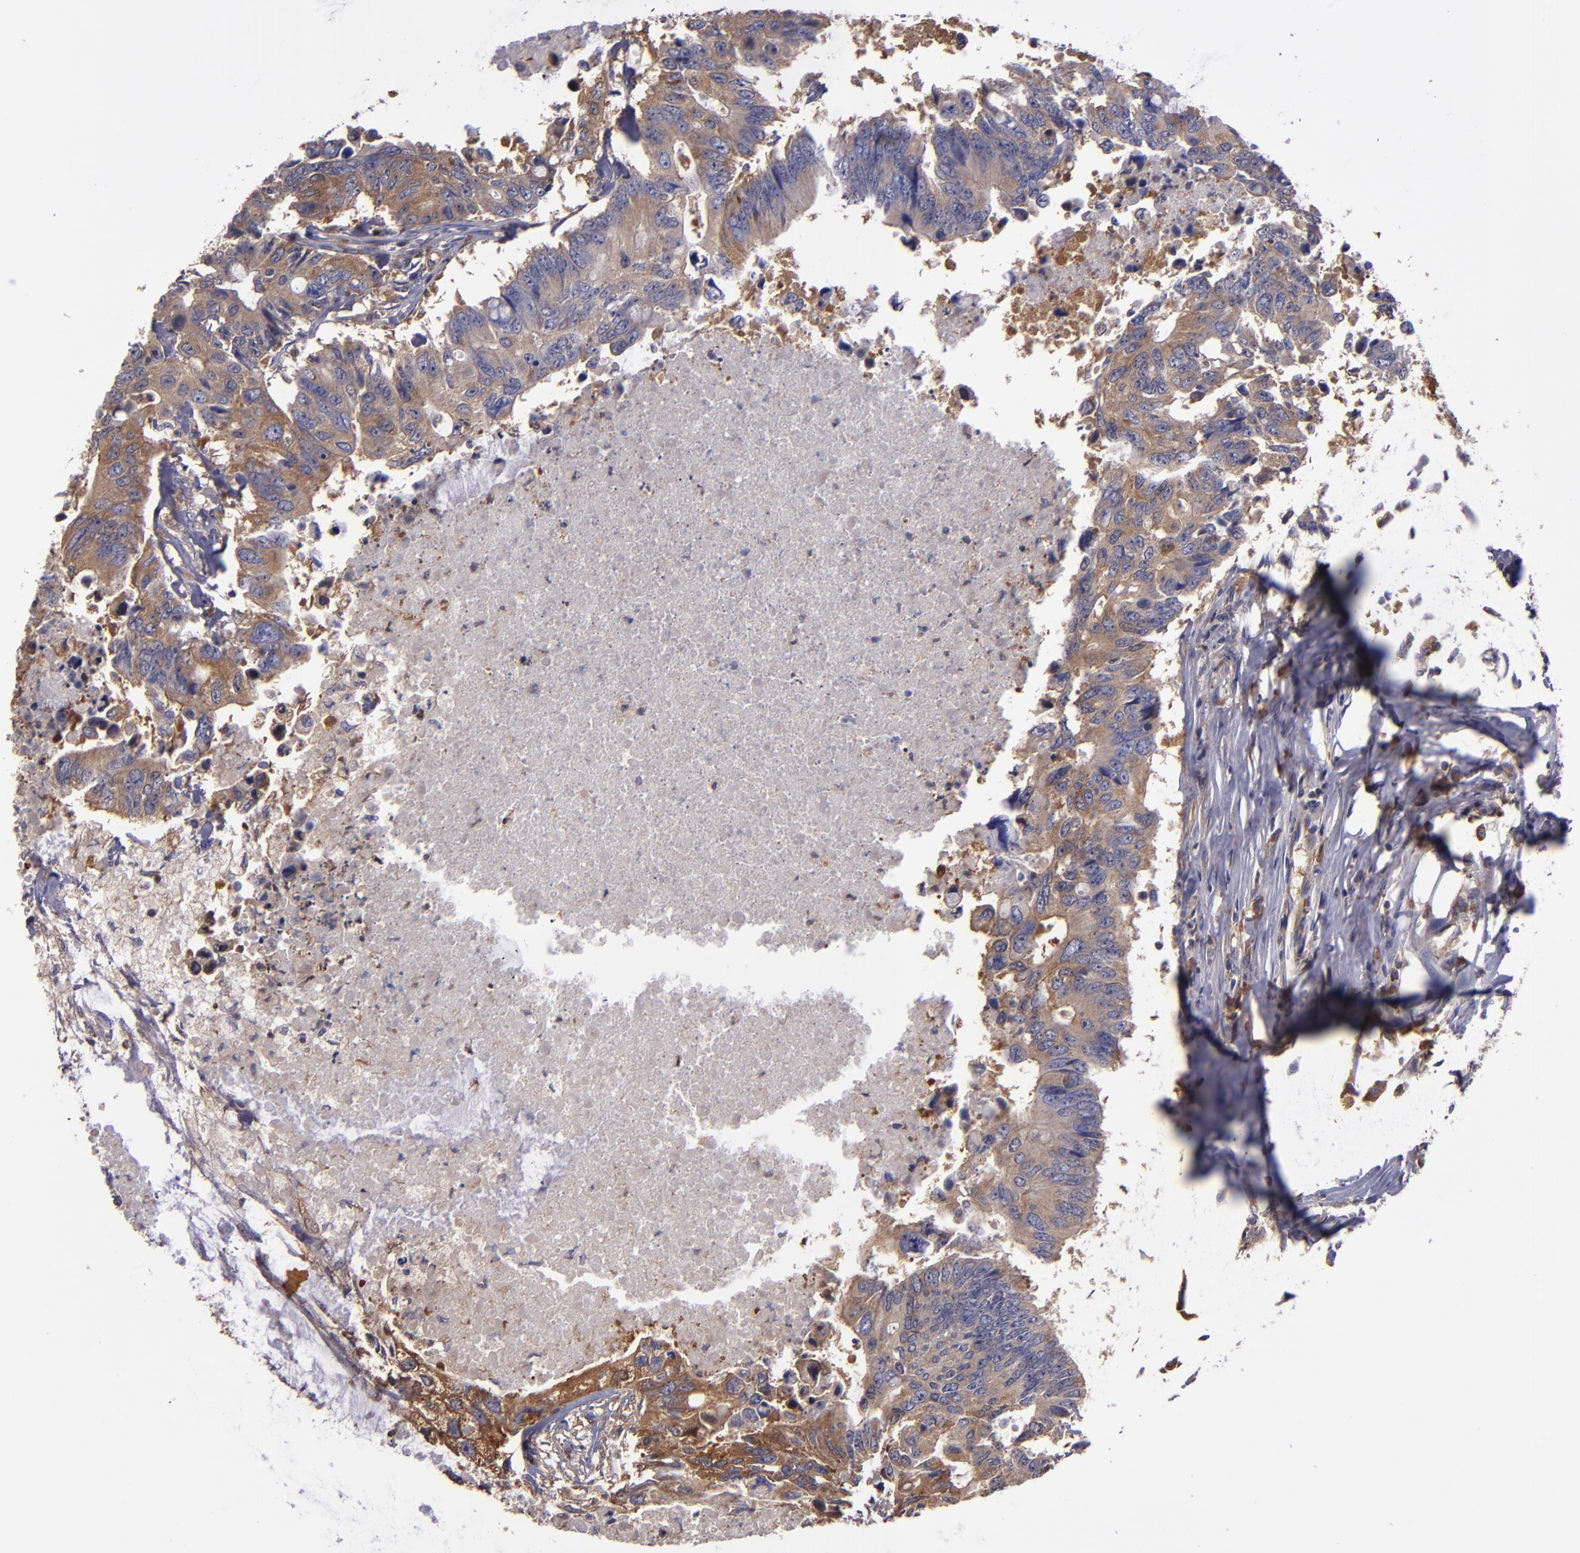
{"staining": {"intensity": "moderate", "quantity": "25%-75%", "location": "cytoplasmic/membranous"}, "tissue": "colorectal cancer", "cell_type": "Tumor cells", "image_type": "cancer", "snomed": [{"axis": "morphology", "description": "Adenocarcinoma, NOS"}, {"axis": "topography", "description": "Colon"}], "caption": "Immunohistochemical staining of colorectal cancer (adenocarcinoma) demonstrates moderate cytoplasmic/membranous protein expression in about 25%-75% of tumor cells.", "gene": "CARS1", "patient": {"sex": "male", "age": 71}}